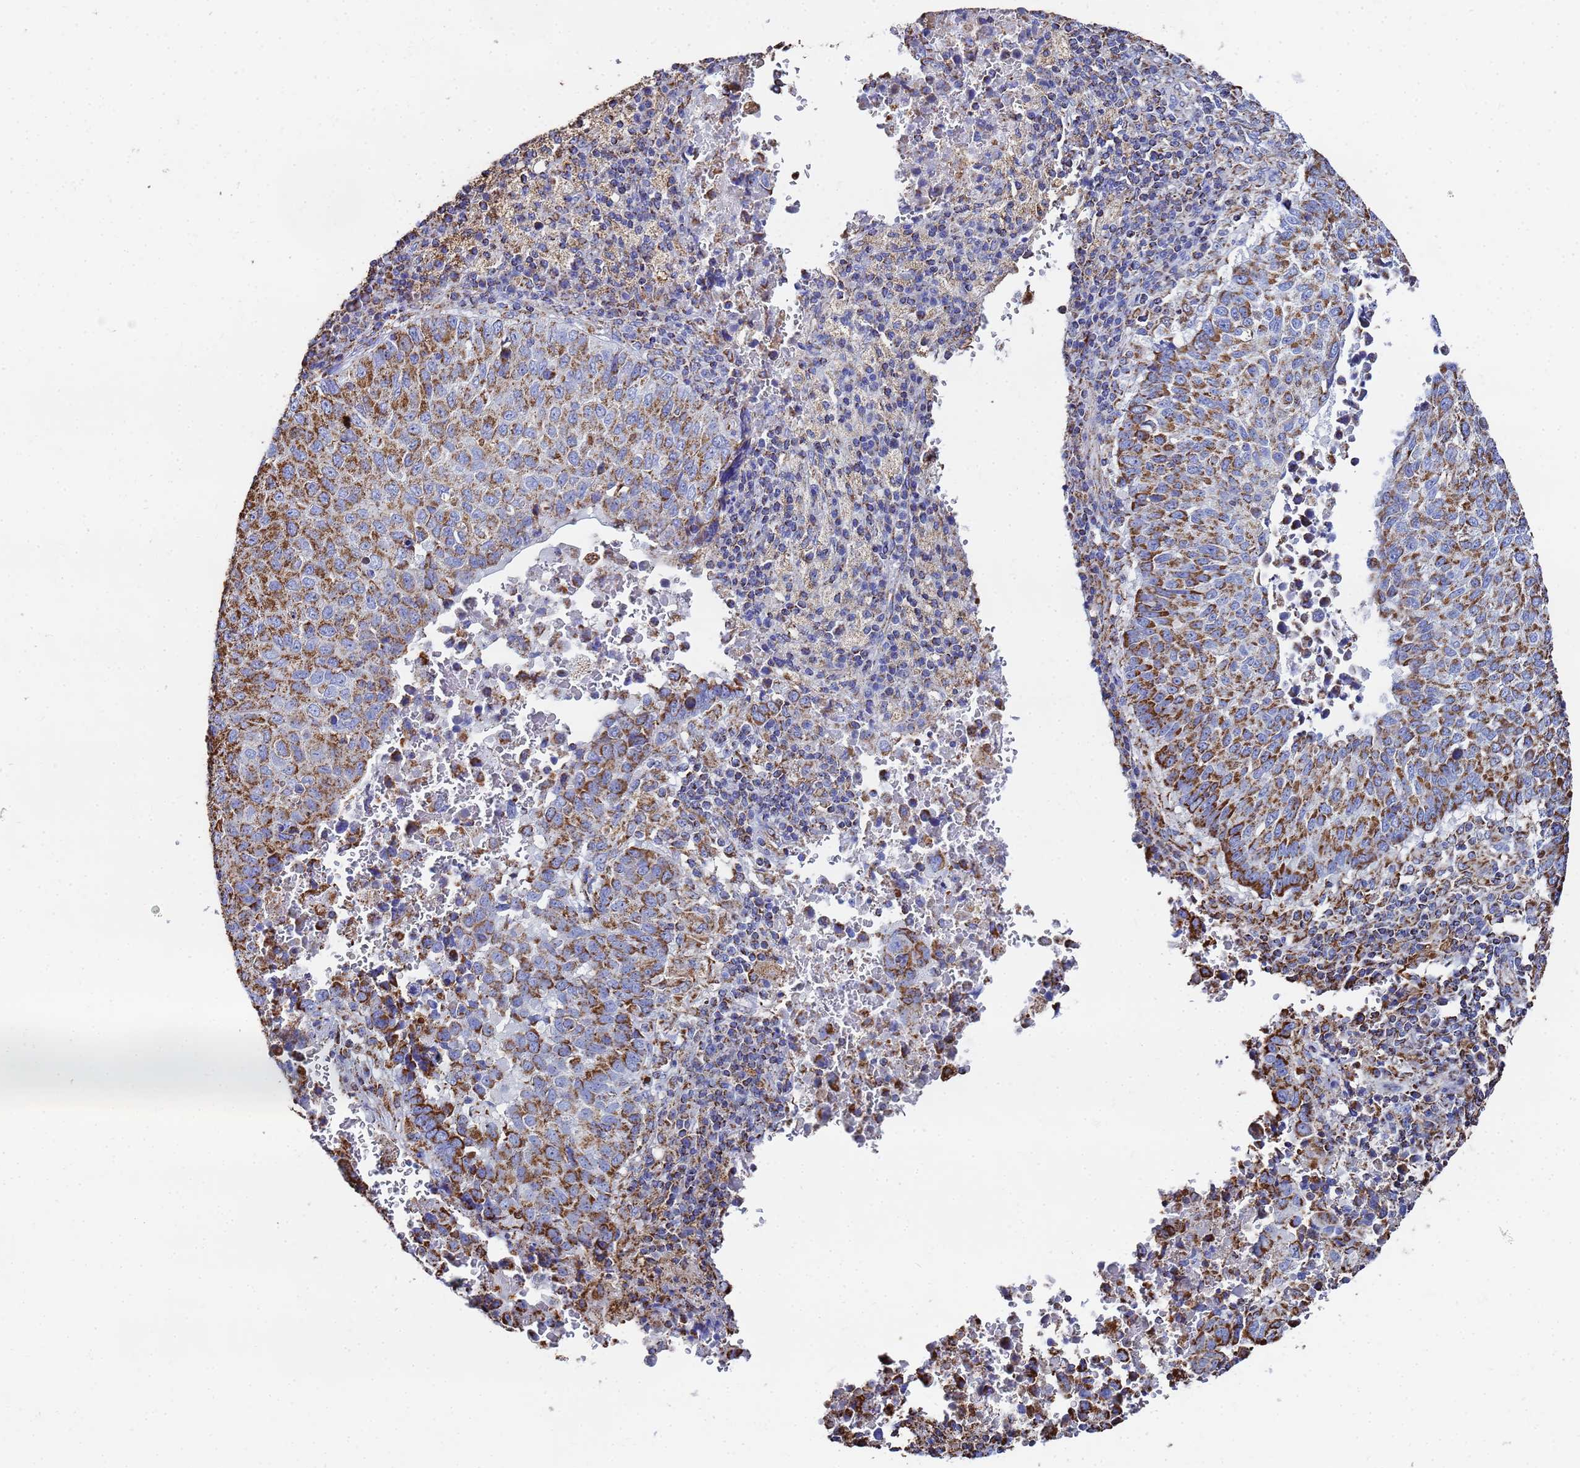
{"staining": {"intensity": "moderate", "quantity": ">75%", "location": "cytoplasmic/membranous"}, "tissue": "lung cancer", "cell_type": "Tumor cells", "image_type": "cancer", "snomed": [{"axis": "morphology", "description": "Squamous cell carcinoma, NOS"}, {"axis": "topography", "description": "Lung"}], "caption": "Lung squamous cell carcinoma stained with a protein marker demonstrates moderate staining in tumor cells.", "gene": "GLUD1", "patient": {"sex": "male", "age": 73}}